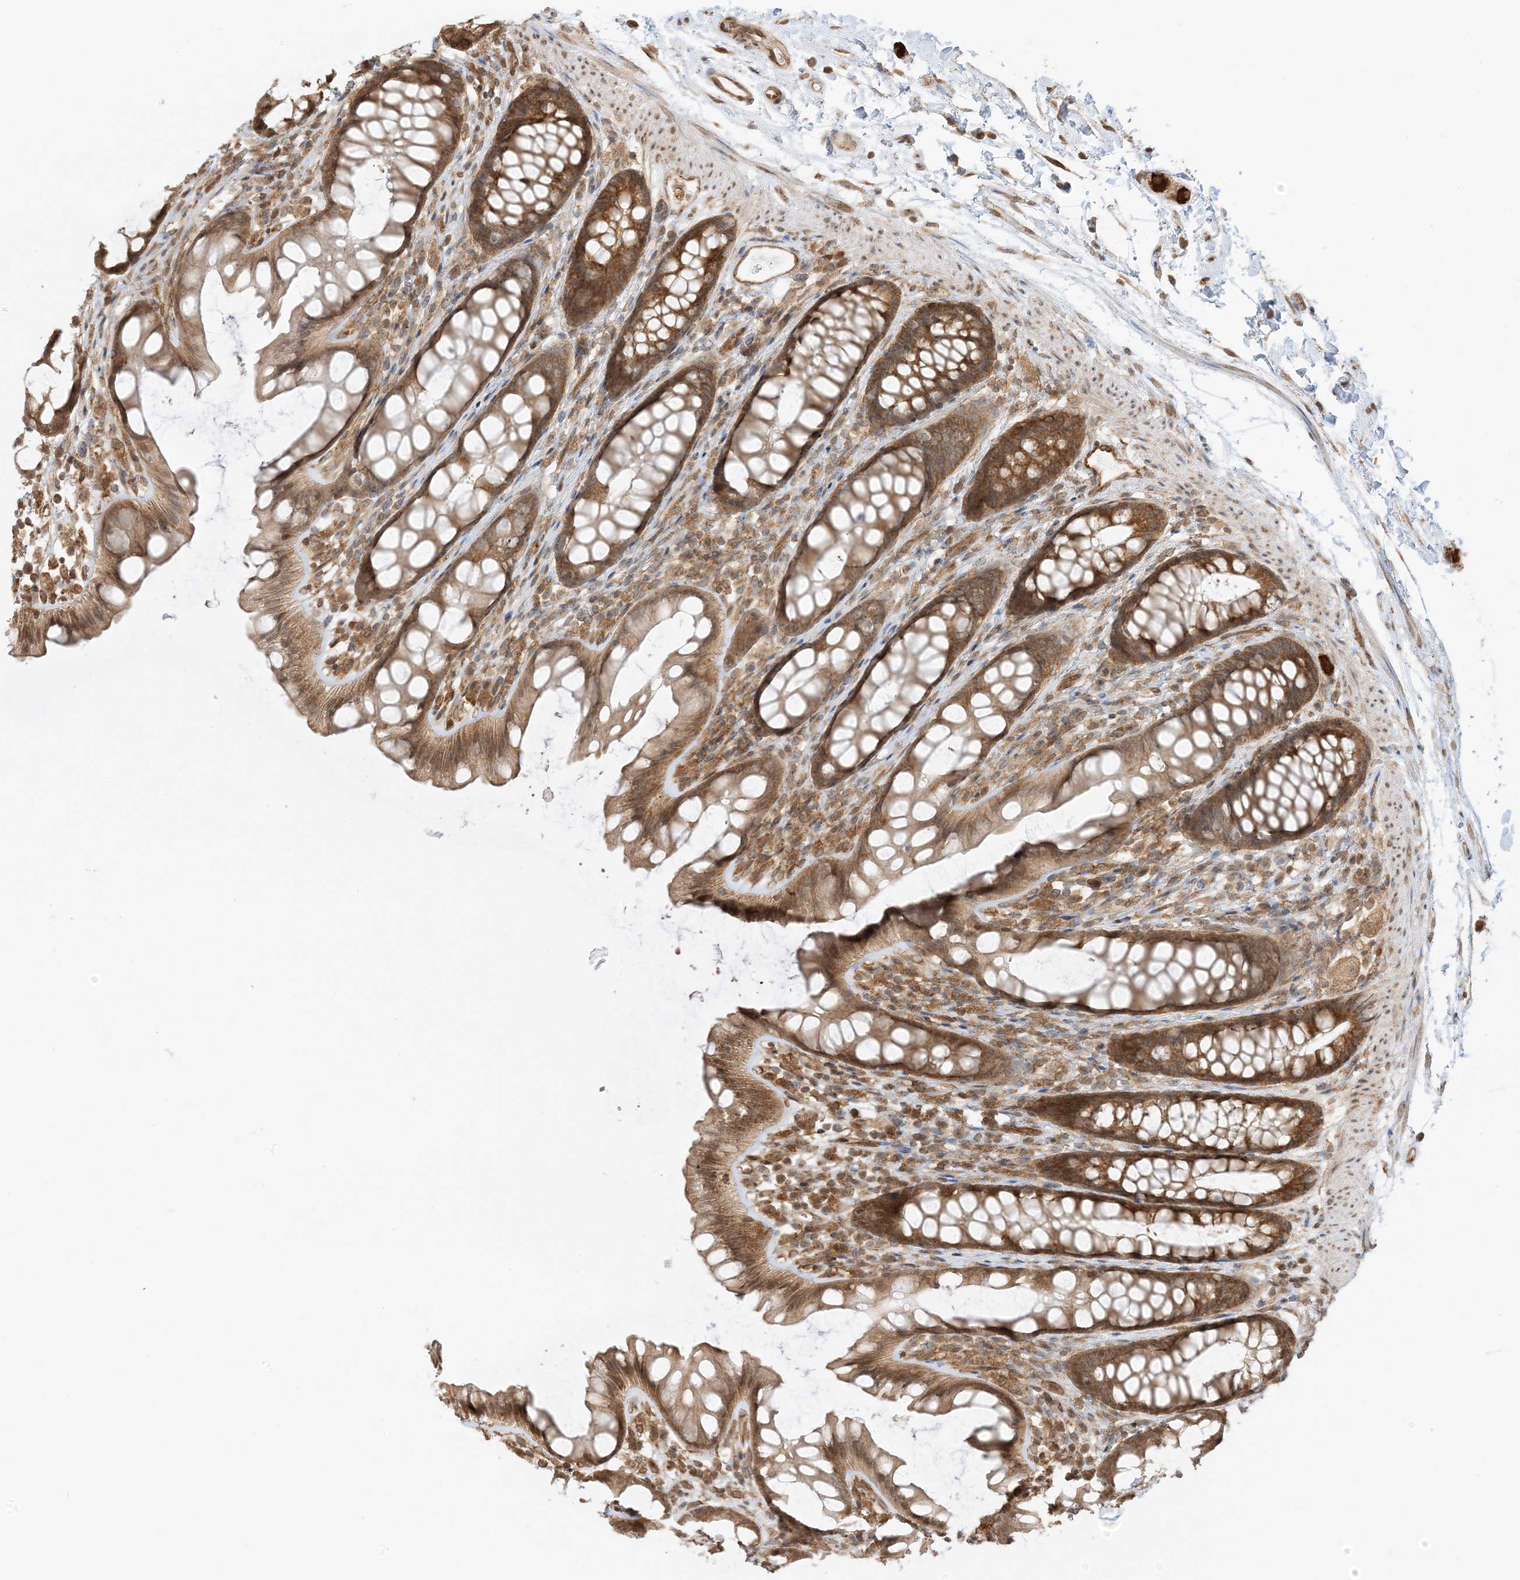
{"staining": {"intensity": "moderate", "quantity": ">75%", "location": "cytoplasmic/membranous"}, "tissue": "rectum", "cell_type": "Glandular cells", "image_type": "normal", "snomed": [{"axis": "morphology", "description": "Normal tissue, NOS"}, {"axis": "topography", "description": "Rectum"}], "caption": "A brown stain highlights moderate cytoplasmic/membranous positivity of a protein in glandular cells of normal rectum.", "gene": "UBAP2L", "patient": {"sex": "female", "age": 65}}